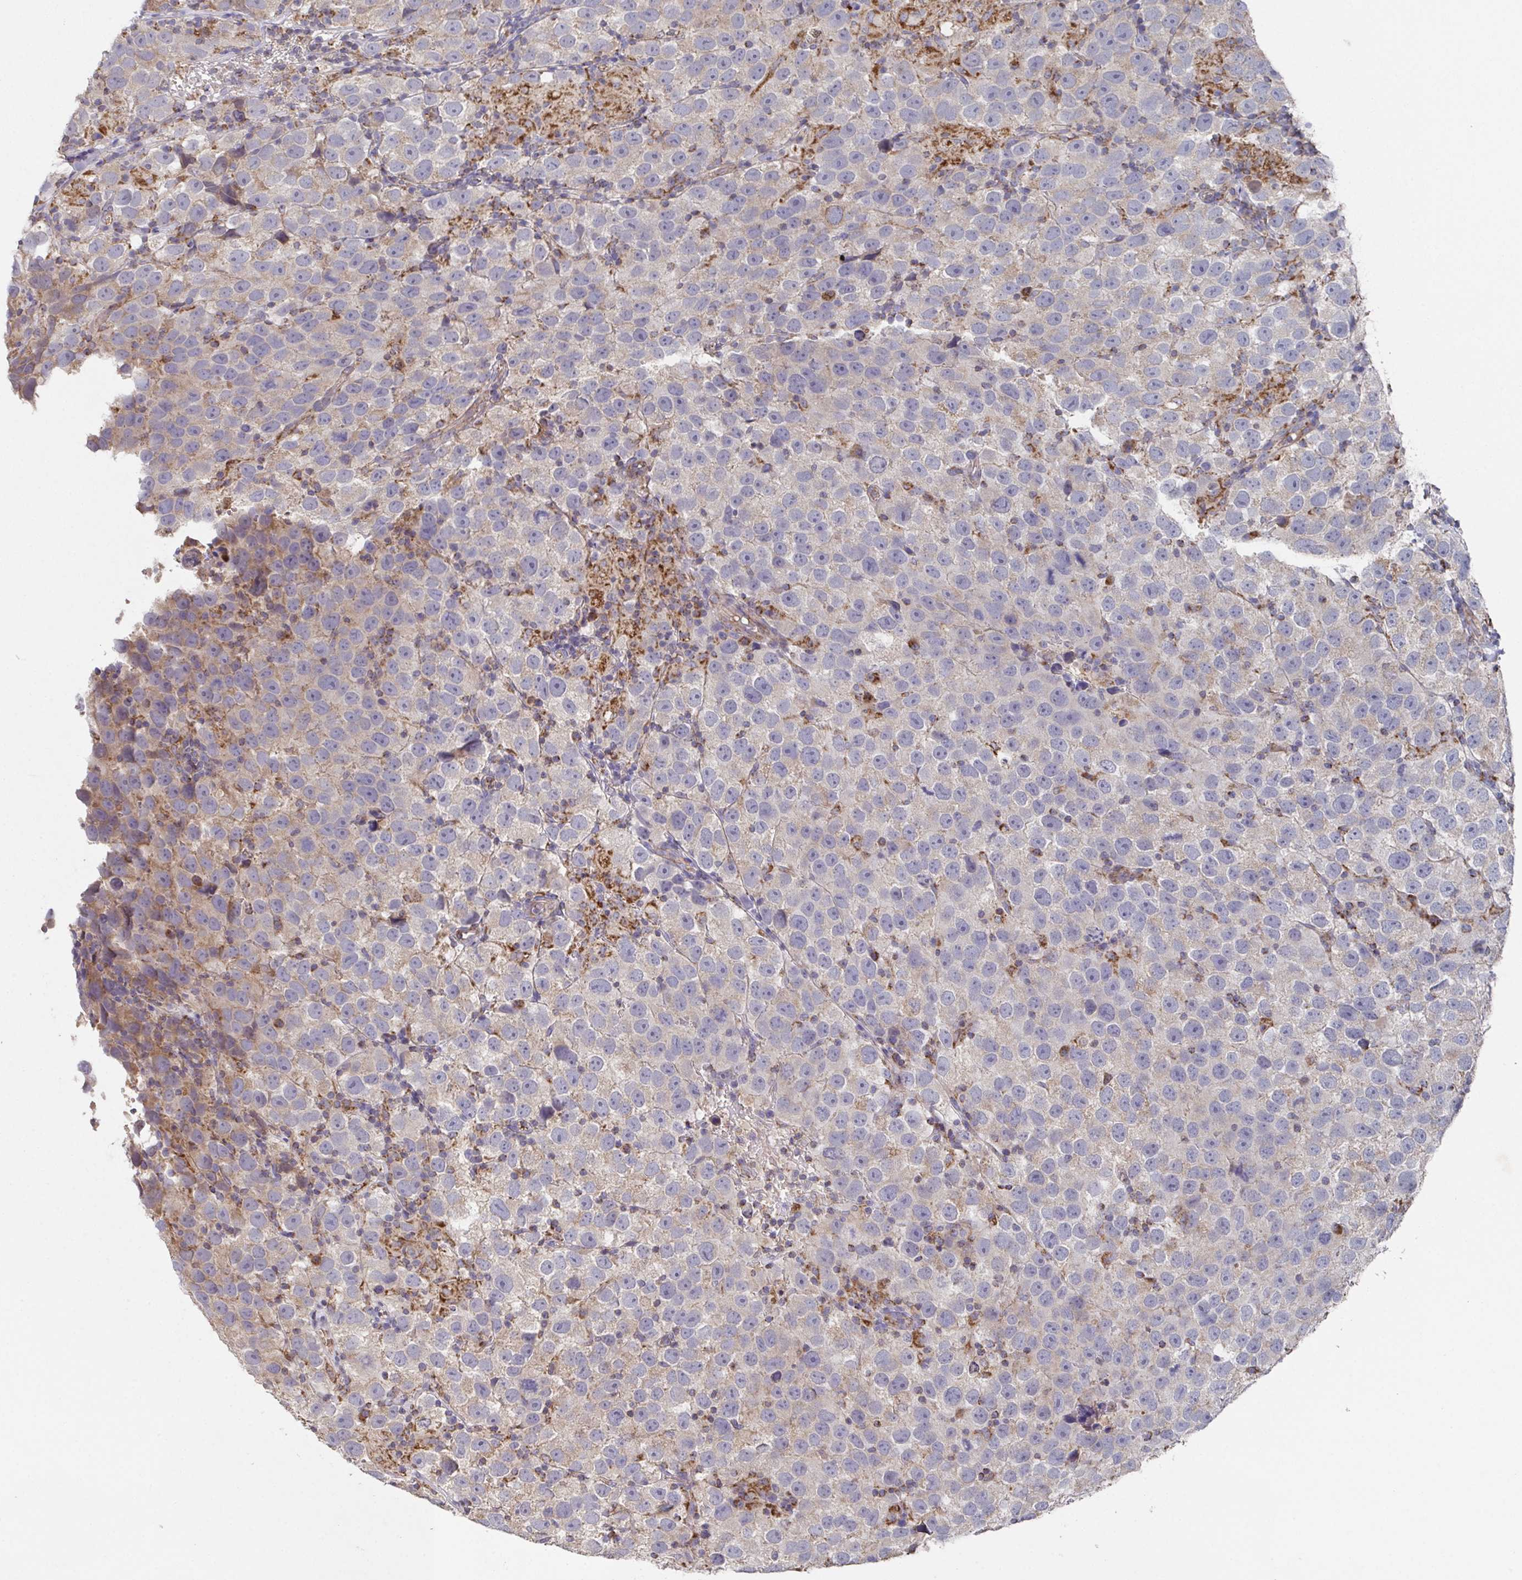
{"staining": {"intensity": "negative", "quantity": "none", "location": "none"}, "tissue": "testis cancer", "cell_type": "Tumor cells", "image_type": "cancer", "snomed": [{"axis": "morphology", "description": "Seminoma, NOS"}, {"axis": "topography", "description": "Testis"}], "caption": "This photomicrograph is of testis seminoma stained with immunohistochemistry (IHC) to label a protein in brown with the nuclei are counter-stained blue. There is no positivity in tumor cells. The staining is performed using DAB brown chromogen with nuclei counter-stained in using hematoxylin.", "gene": "MT-ND3", "patient": {"sex": "male", "age": 26}}